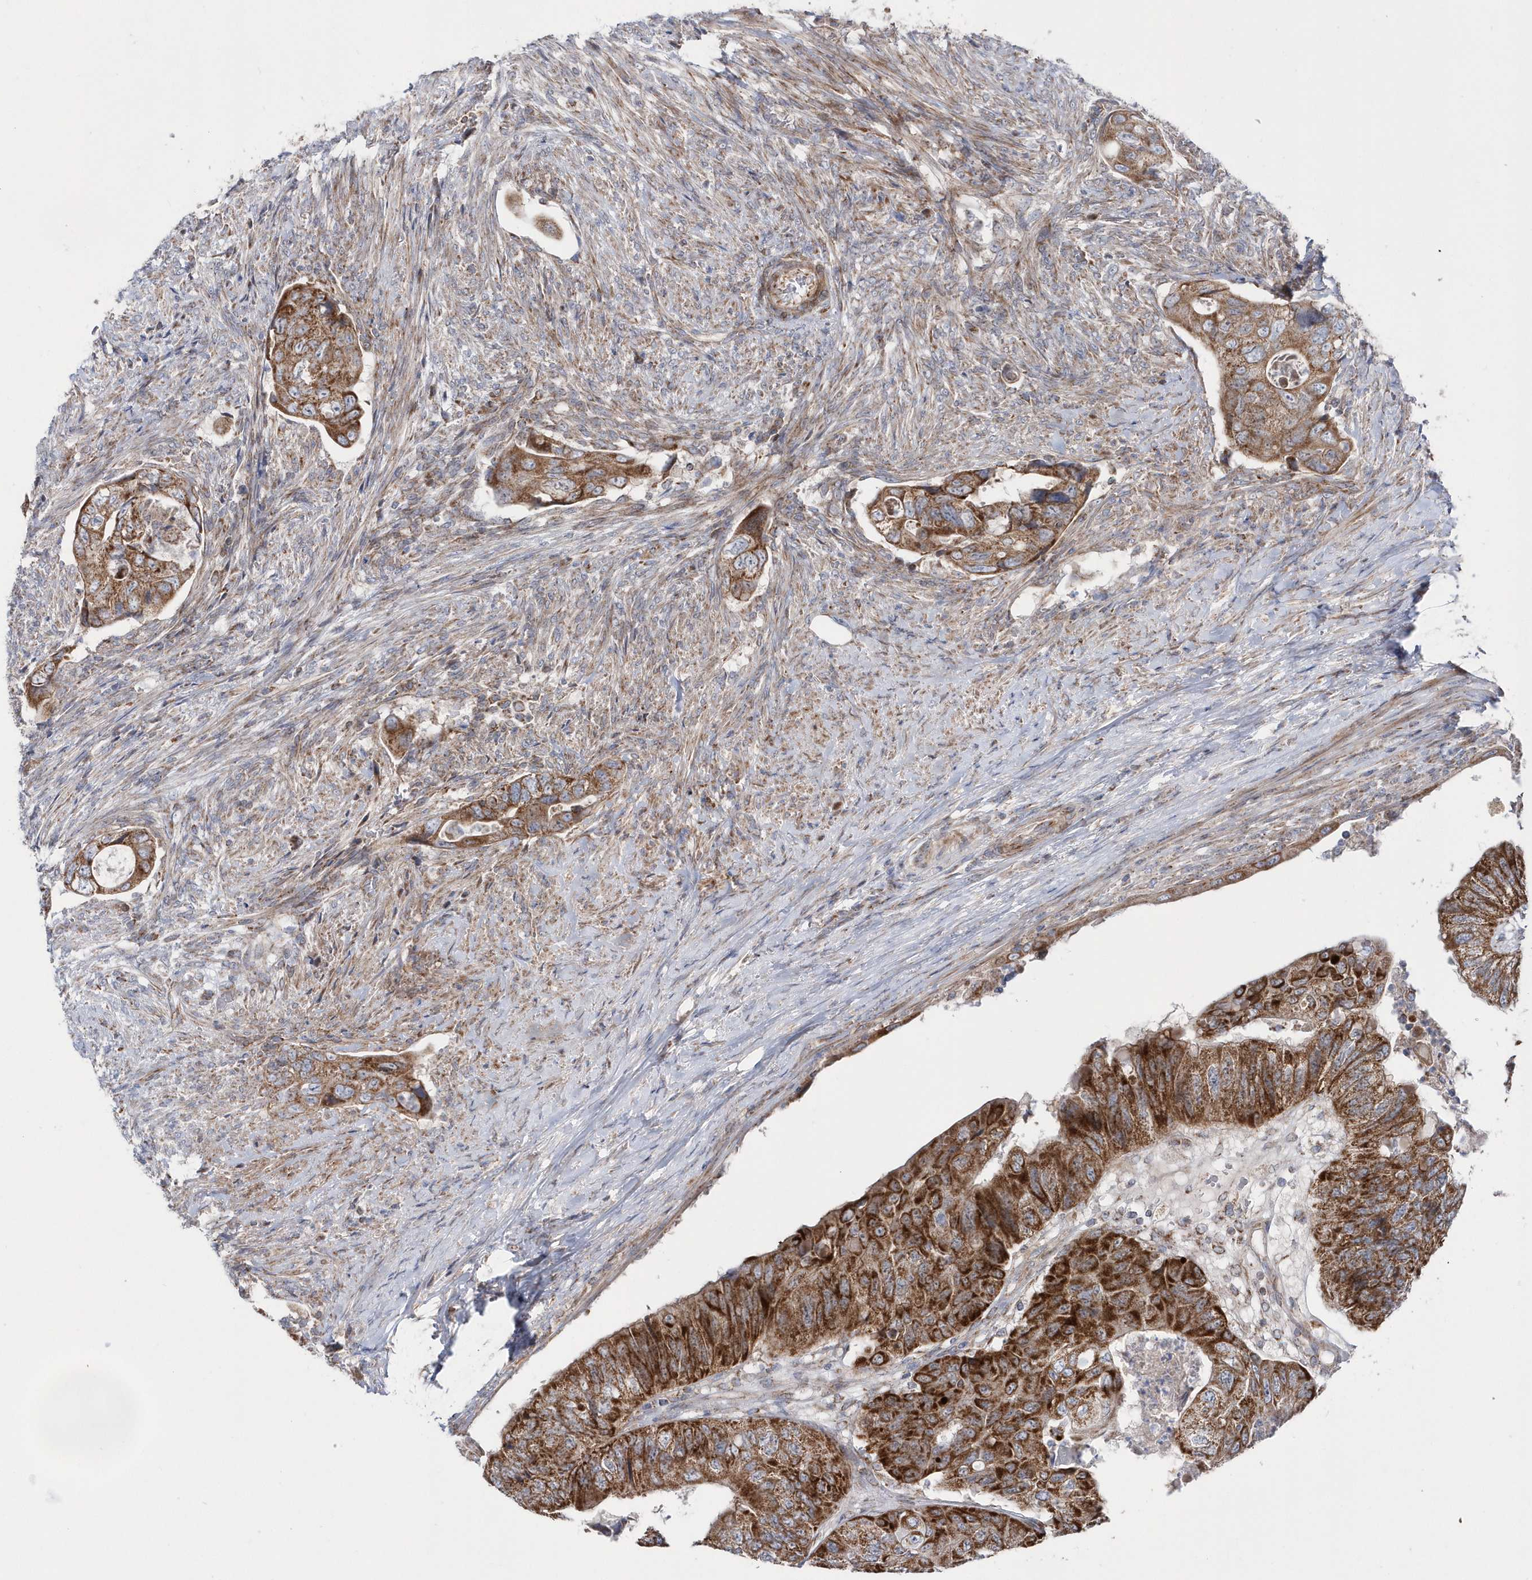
{"staining": {"intensity": "strong", "quantity": ">75%", "location": "cytoplasmic/membranous"}, "tissue": "colorectal cancer", "cell_type": "Tumor cells", "image_type": "cancer", "snomed": [{"axis": "morphology", "description": "Adenocarcinoma, NOS"}, {"axis": "topography", "description": "Rectum"}], "caption": "IHC (DAB (3,3'-diaminobenzidine)) staining of adenocarcinoma (colorectal) reveals strong cytoplasmic/membranous protein staining in approximately >75% of tumor cells. (DAB (3,3'-diaminobenzidine) IHC, brown staining for protein, blue staining for nuclei).", "gene": "OPA1", "patient": {"sex": "male", "age": 63}}